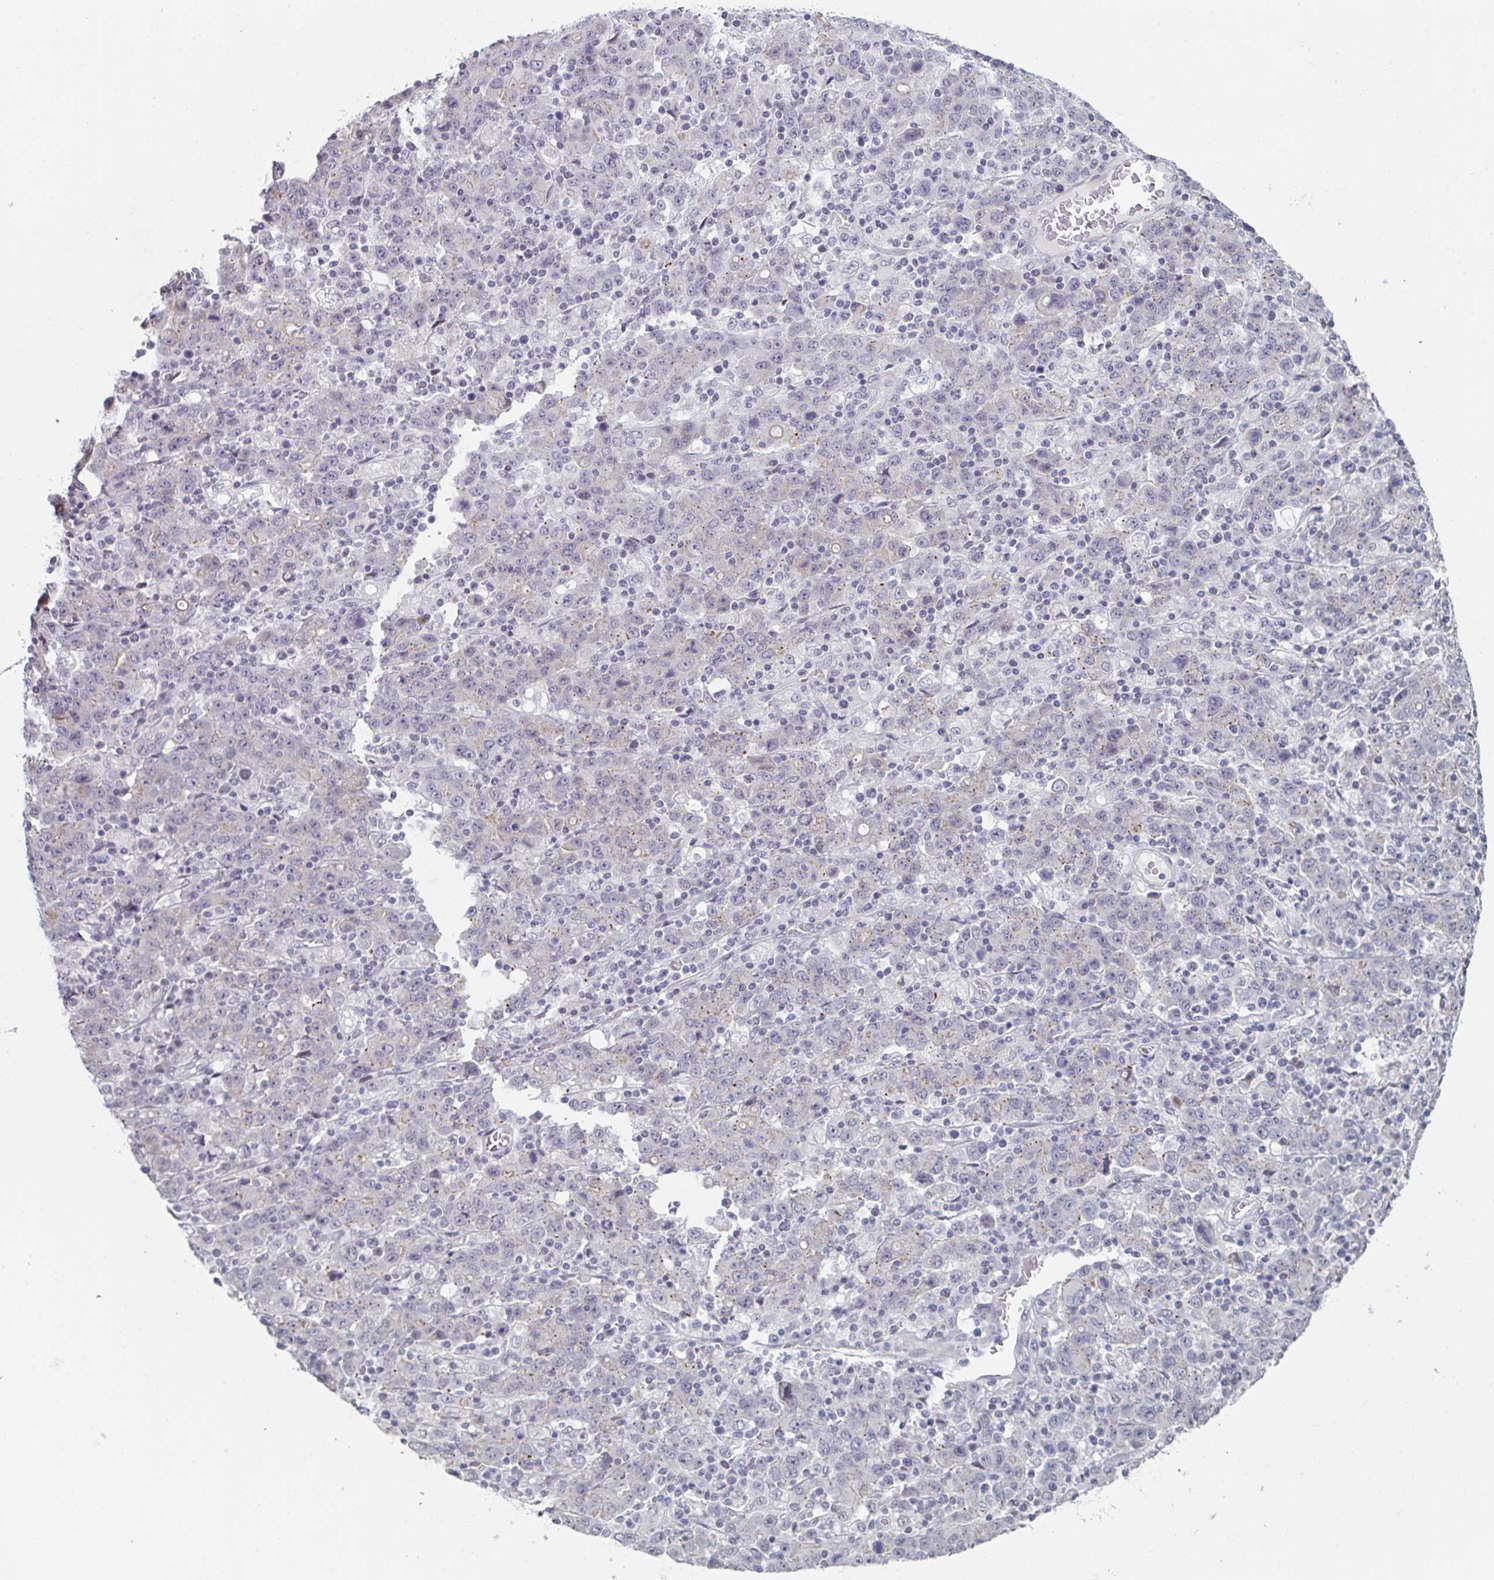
{"staining": {"intensity": "negative", "quantity": "none", "location": "none"}, "tissue": "stomach cancer", "cell_type": "Tumor cells", "image_type": "cancer", "snomed": [{"axis": "morphology", "description": "Adenocarcinoma, NOS"}, {"axis": "topography", "description": "Stomach, upper"}], "caption": "Tumor cells are negative for brown protein staining in stomach cancer (adenocarcinoma).", "gene": "ZNF214", "patient": {"sex": "male", "age": 69}}